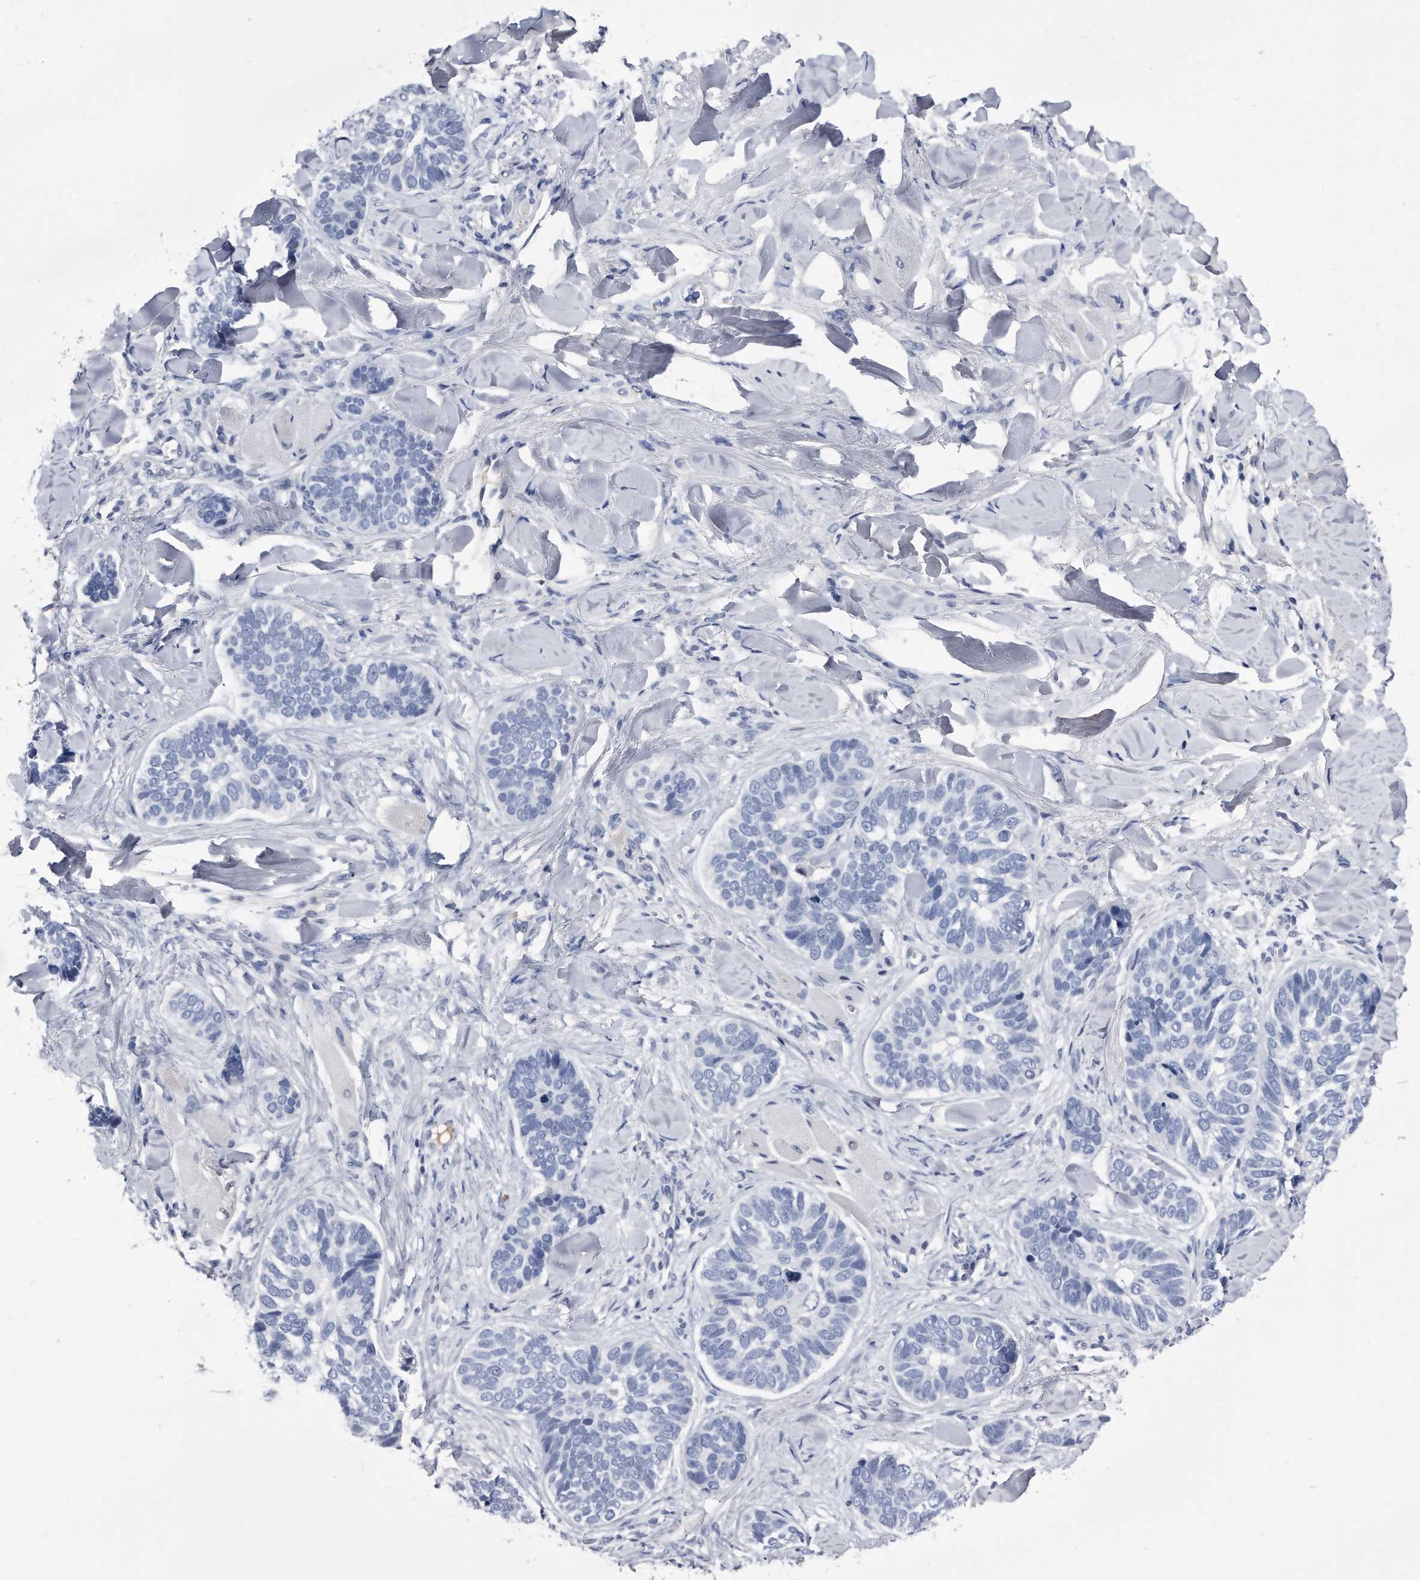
{"staining": {"intensity": "negative", "quantity": "none", "location": "none"}, "tissue": "skin cancer", "cell_type": "Tumor cells", "image_type": "cancer", "snomed": [{"axis": "morphology", "description": "Basal cell carcinoma"}, {"axis": "topography", "description": "Skin"}], "caption": "Histopathology image shows no protein positivity in tumor cells of skin cancer (basal cell carcinoma) tissue.", "gene": "KCTD8", "patient": {"sex": "male", "age": 62}}